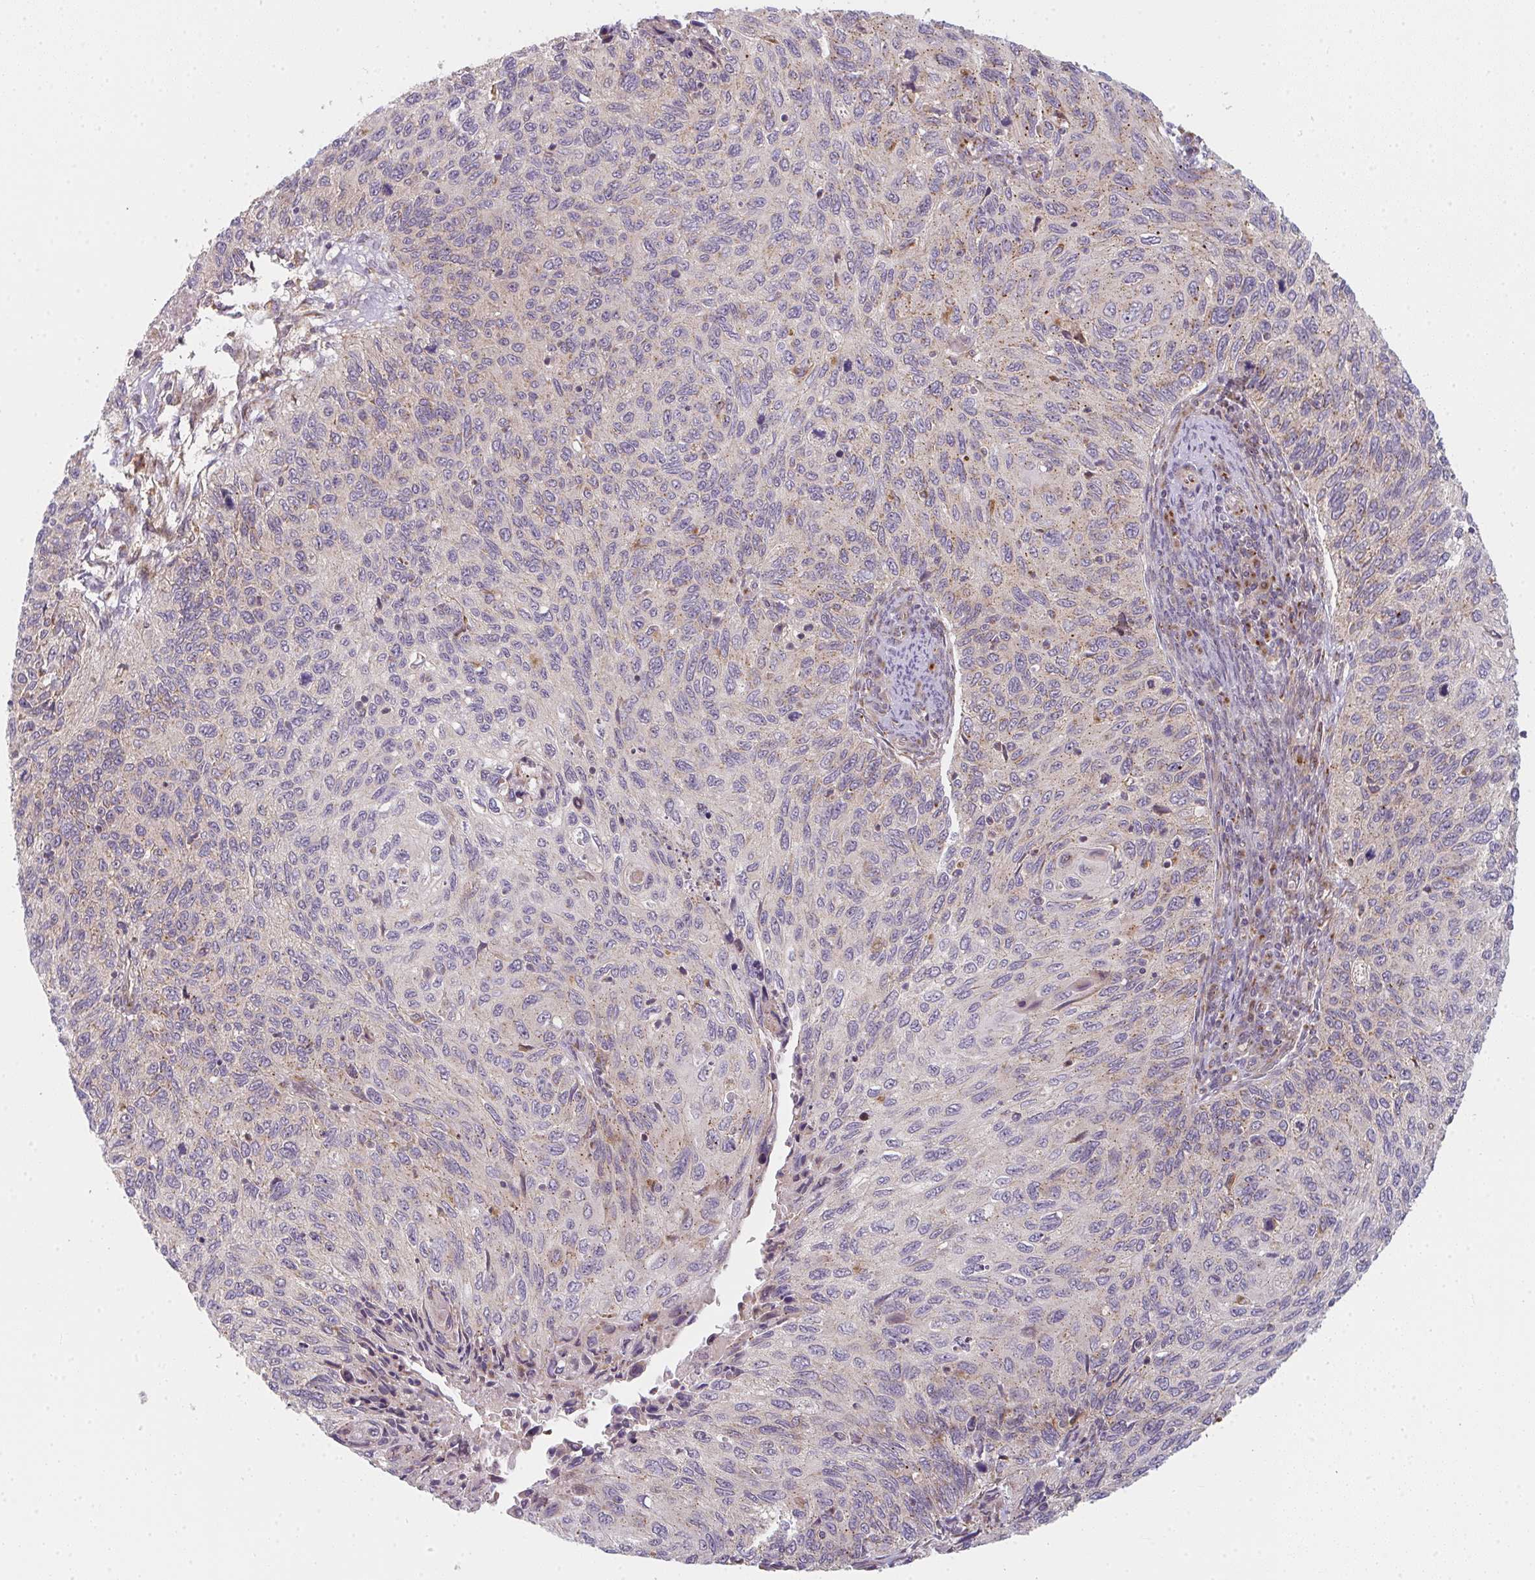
{"staining": {"intensity": "moderate", "quantity": "25%-75%", "location": "cytoplasmic/membranous"}, "tissue": "cervical cancer", "cell_type": "Tumor cells", "image_type": "cancer", "snomed": [{"axis": "morphology", "description": "Squamous cell carcinoma, NOS"}, {"axis": "topography", "description": "Cervix"}], "caption": "Immunohistochemical staining of human cervical cancer (squamous cell carcinoma) displays moderate cytoplasmic/membranous protein expression in about 25%-75% of tumor cells.", "gene": "GVQW3", "patient": {"sex": "female", "age": 70}}